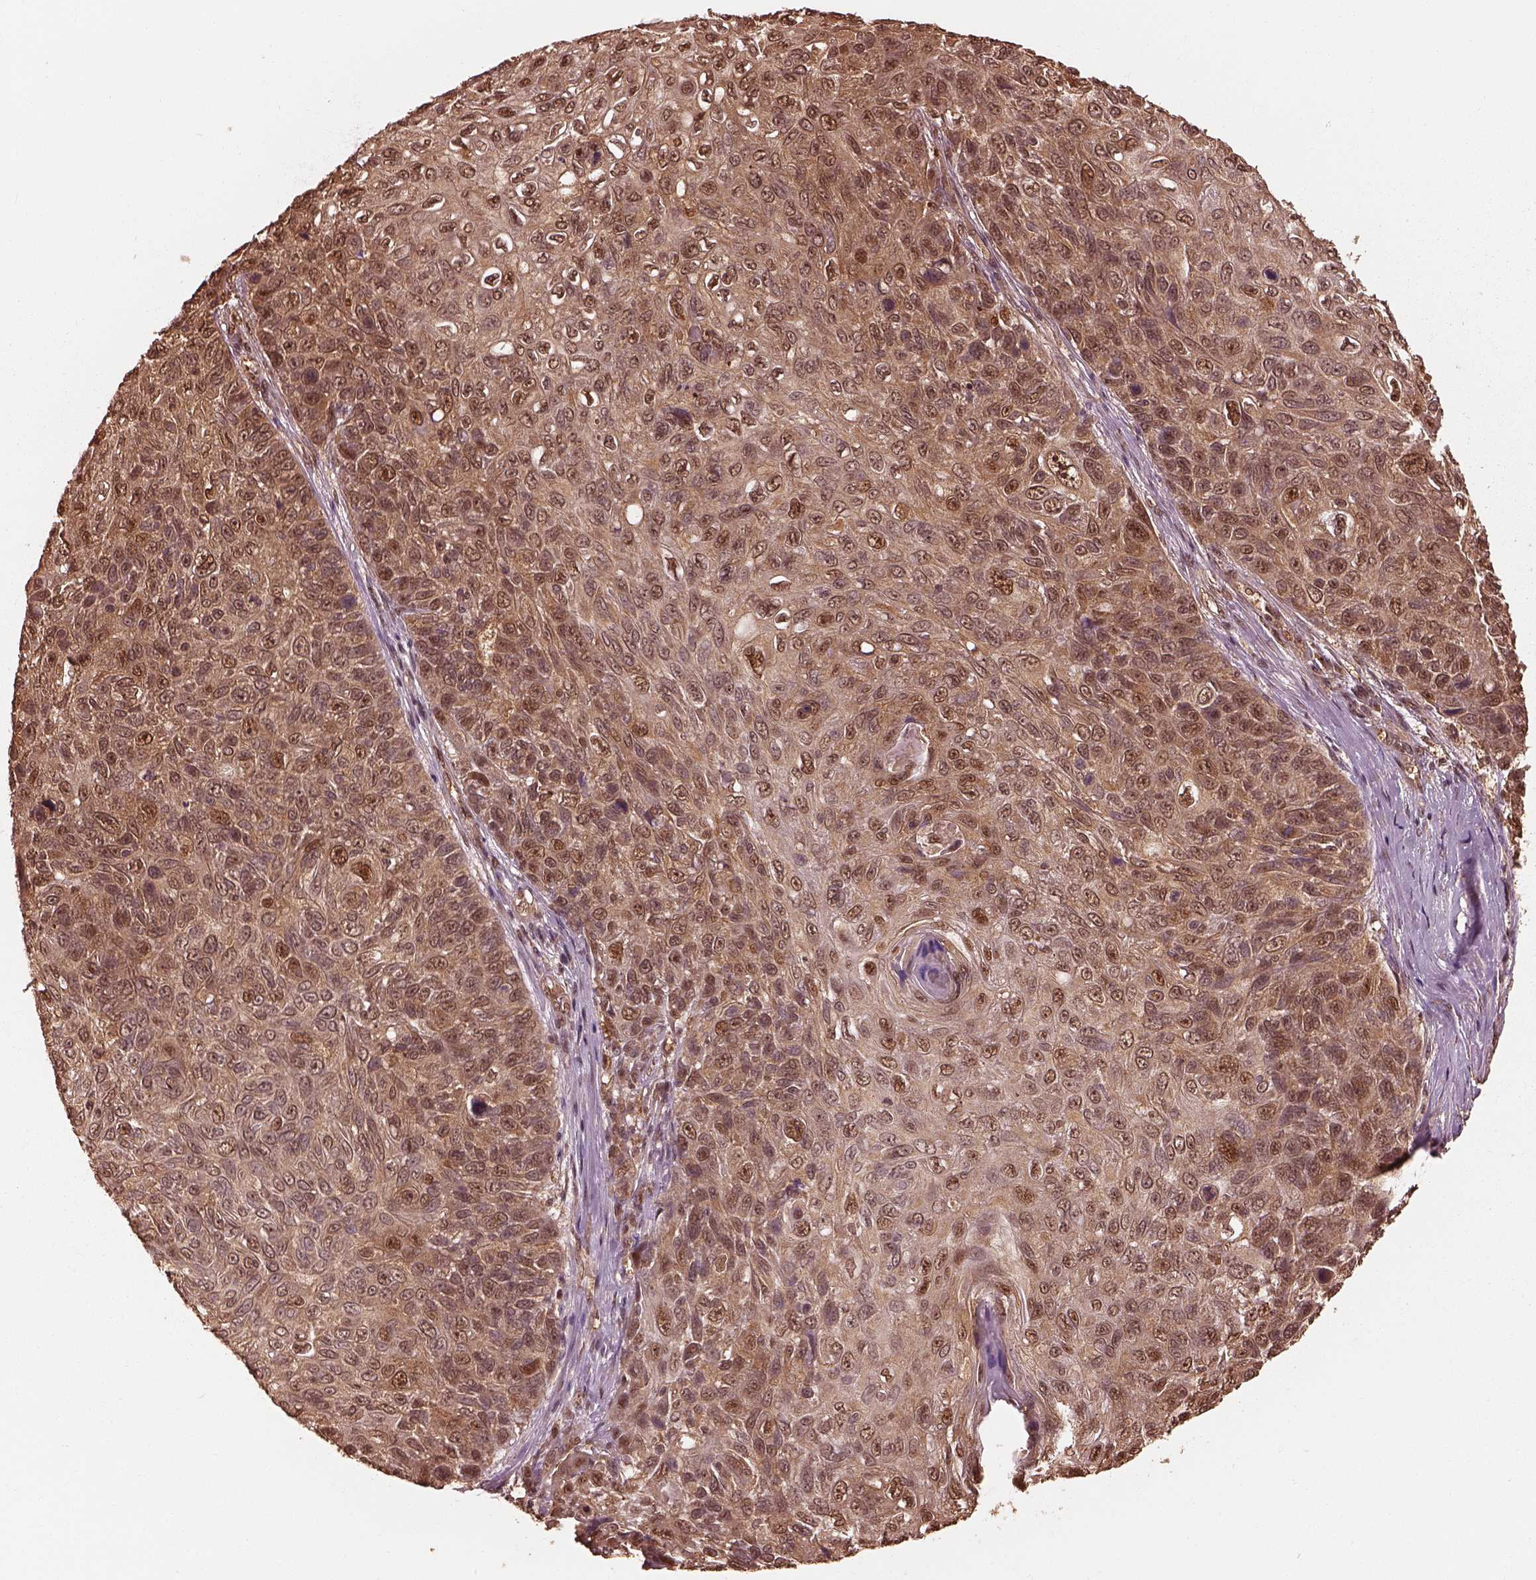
{"staining": {"intensity": "moderate", "quantity": "25%-75%", "location": "cytoplasmic/membranous,nuclear"}, "tissue": "skin cancer", "cell_type": "Tumor cells", "image_type": "cancer", "snomed": [{"axis": "morphology", "description": "Squamous cell carcinoma, NOS"}, {"axis": "topography", "description": "Skin"}], "caption": "DAB immunohistochemical staining of skin cancer exhibits moderate cytoplasmic/membranous and nuclear protein positivity in approximately 25%-75% of tumor cells.", "gene": "PSMC5", "patient": {"sex": "male", "age": 92}}